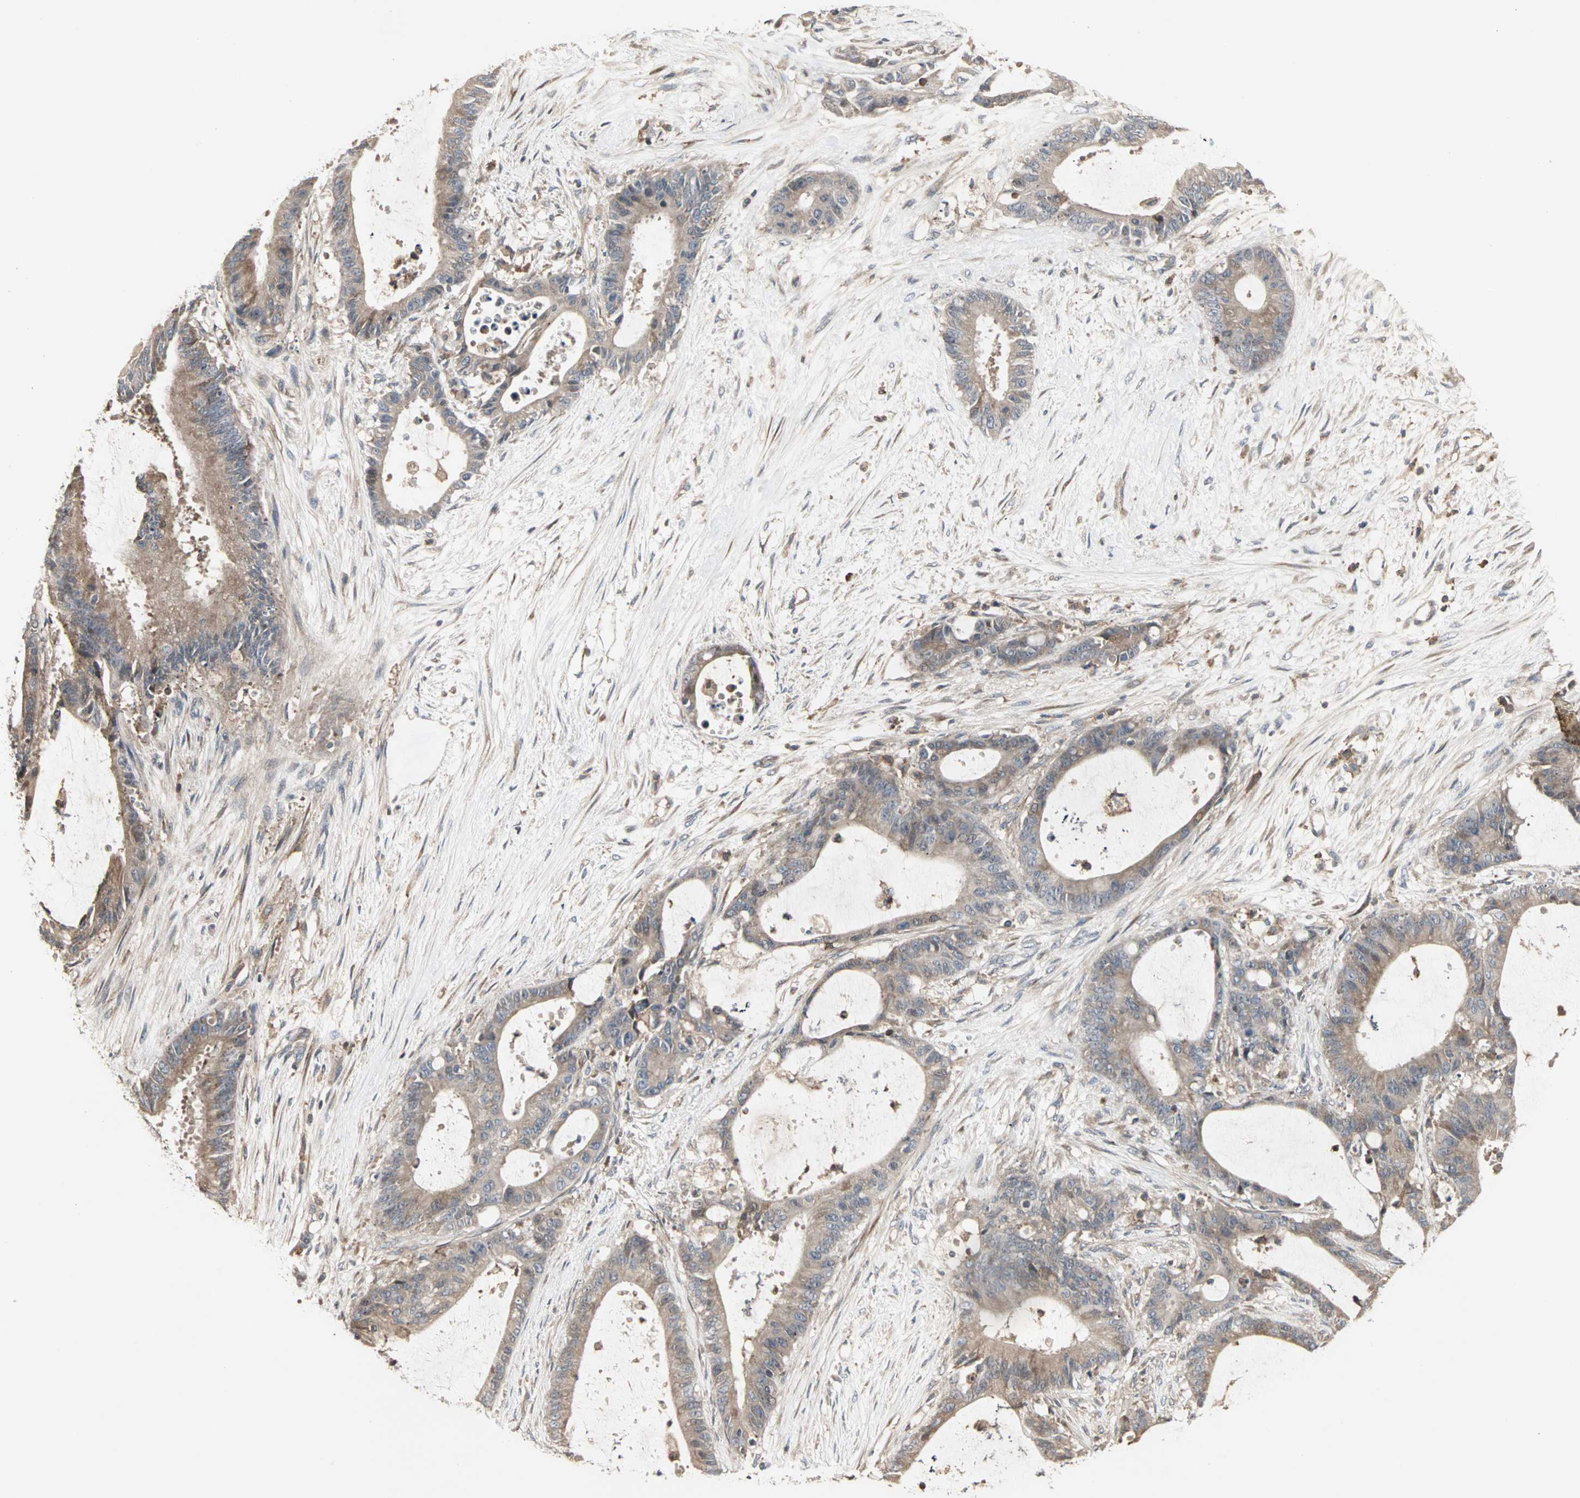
{"staining": {"intensity": "weak", "quantity": ">75%", "location": "cytoplasmic/membranous"}, "tissue": "liver cancer", "cell_type": "Tumor cells", "image_type": "cancer", "snomed": [{"axis": "morphology", "description": "Cholangiocarcinoma"}, {"axis": "topography", "description": "Liver"}], "caption": "Protein expression analysis of human liver cancer (cholangiocarcinoma) reveals weak cytoplasmic/membranous positivity in about >75% of tumor cells.", "gene": "GNAI2", "patient": {"sex": "female", "age": 73}}